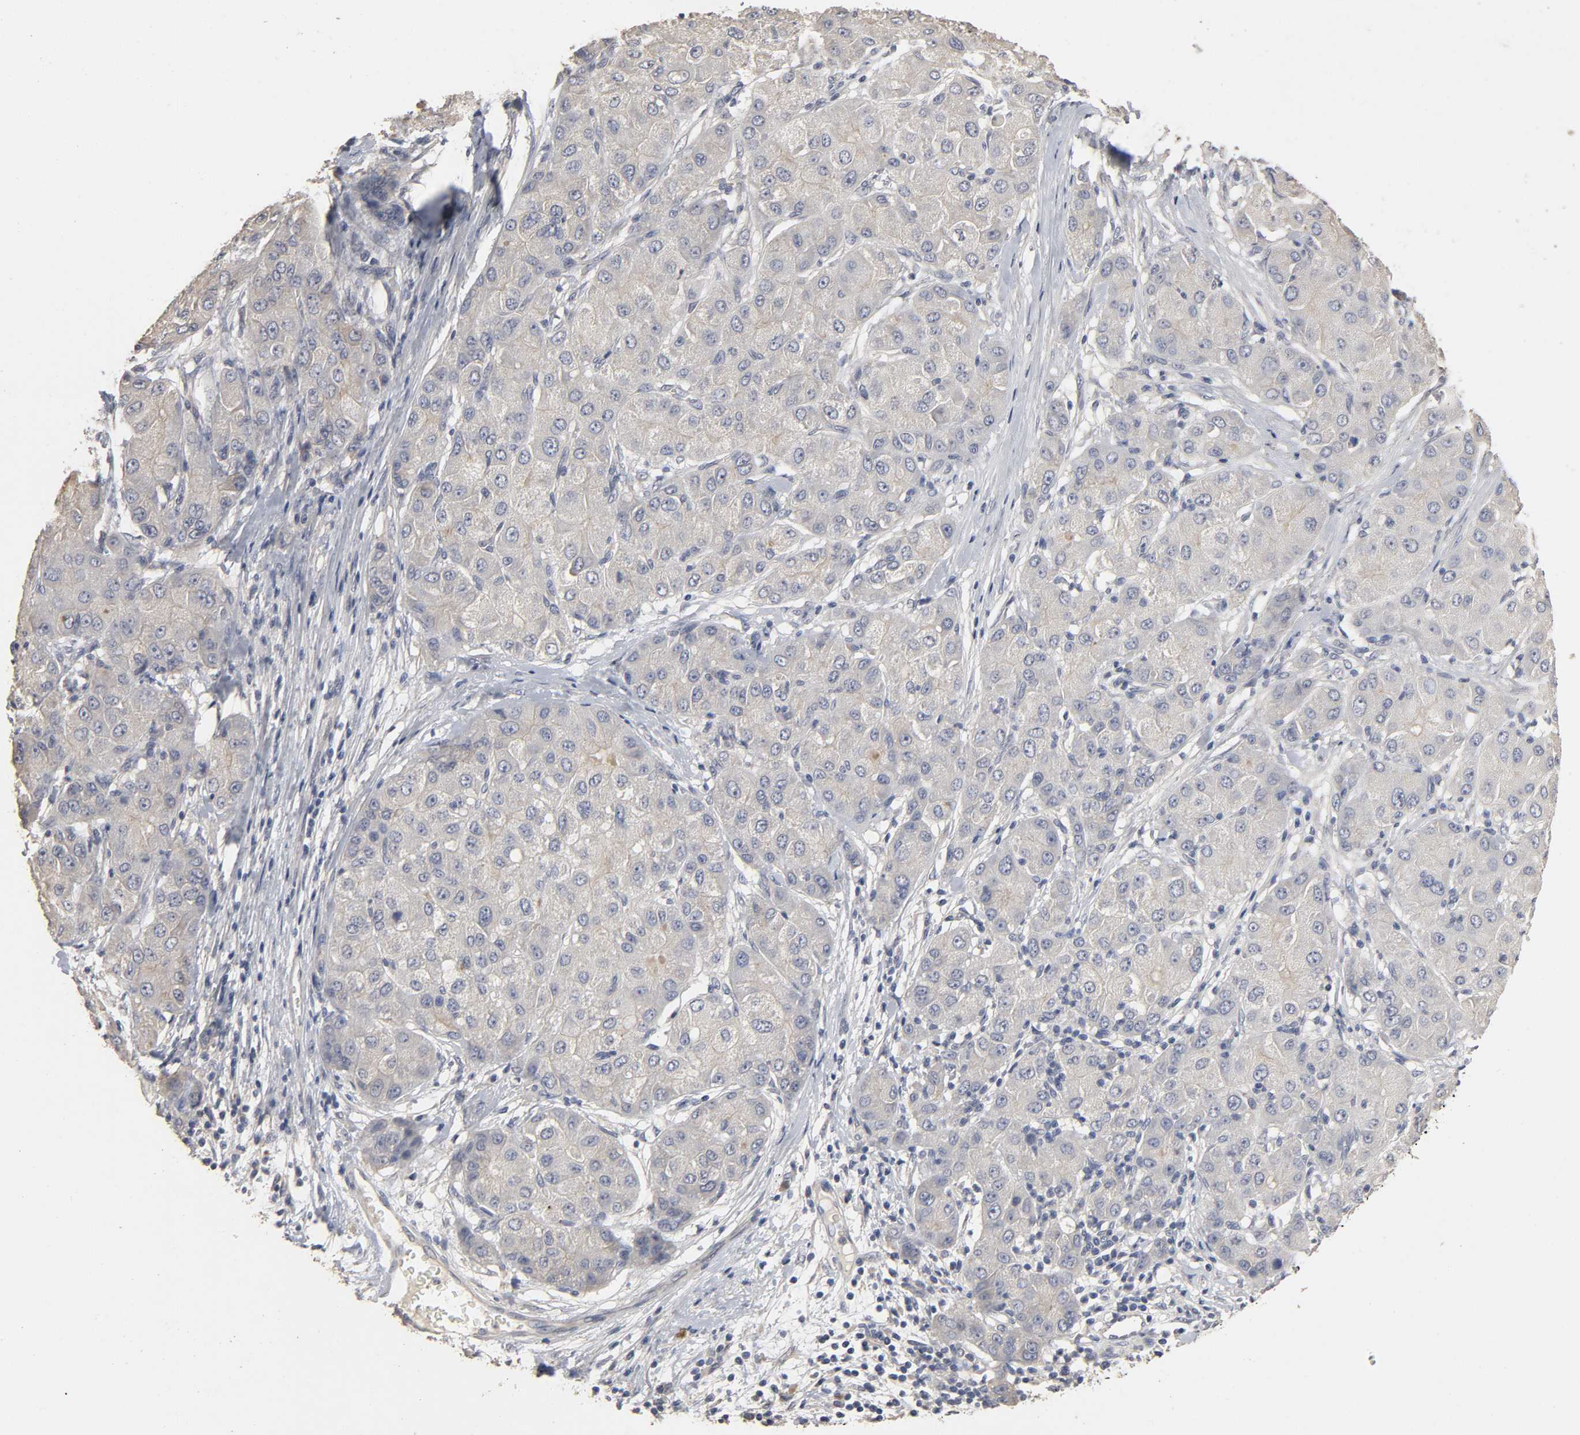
{"staining": {"intensity": "negative", "quantity": "none", "location": "none"}, "tissue": "liver cancer", "cell_type": "Tumor cells", "image_type": "cancer", "snomed": [{"axis": "morphology", "description": "Carcinoma, Hepatocellular, NOS"}, {"axis": "topography", "description": "Liver"}], "caption": "An immunohistochemistry photomicrograph of liver hepatocellular carcinoma is shown. There is no staining in tumor cells of liver hepatocellular carcinoma. (DAB (3,3'-diaminobenzidine) immunohistochemistry (IHC) with hematoxylin counter stain).", "gene": "SLC10A2", "patient": {"sex": "male", "age": 80}}